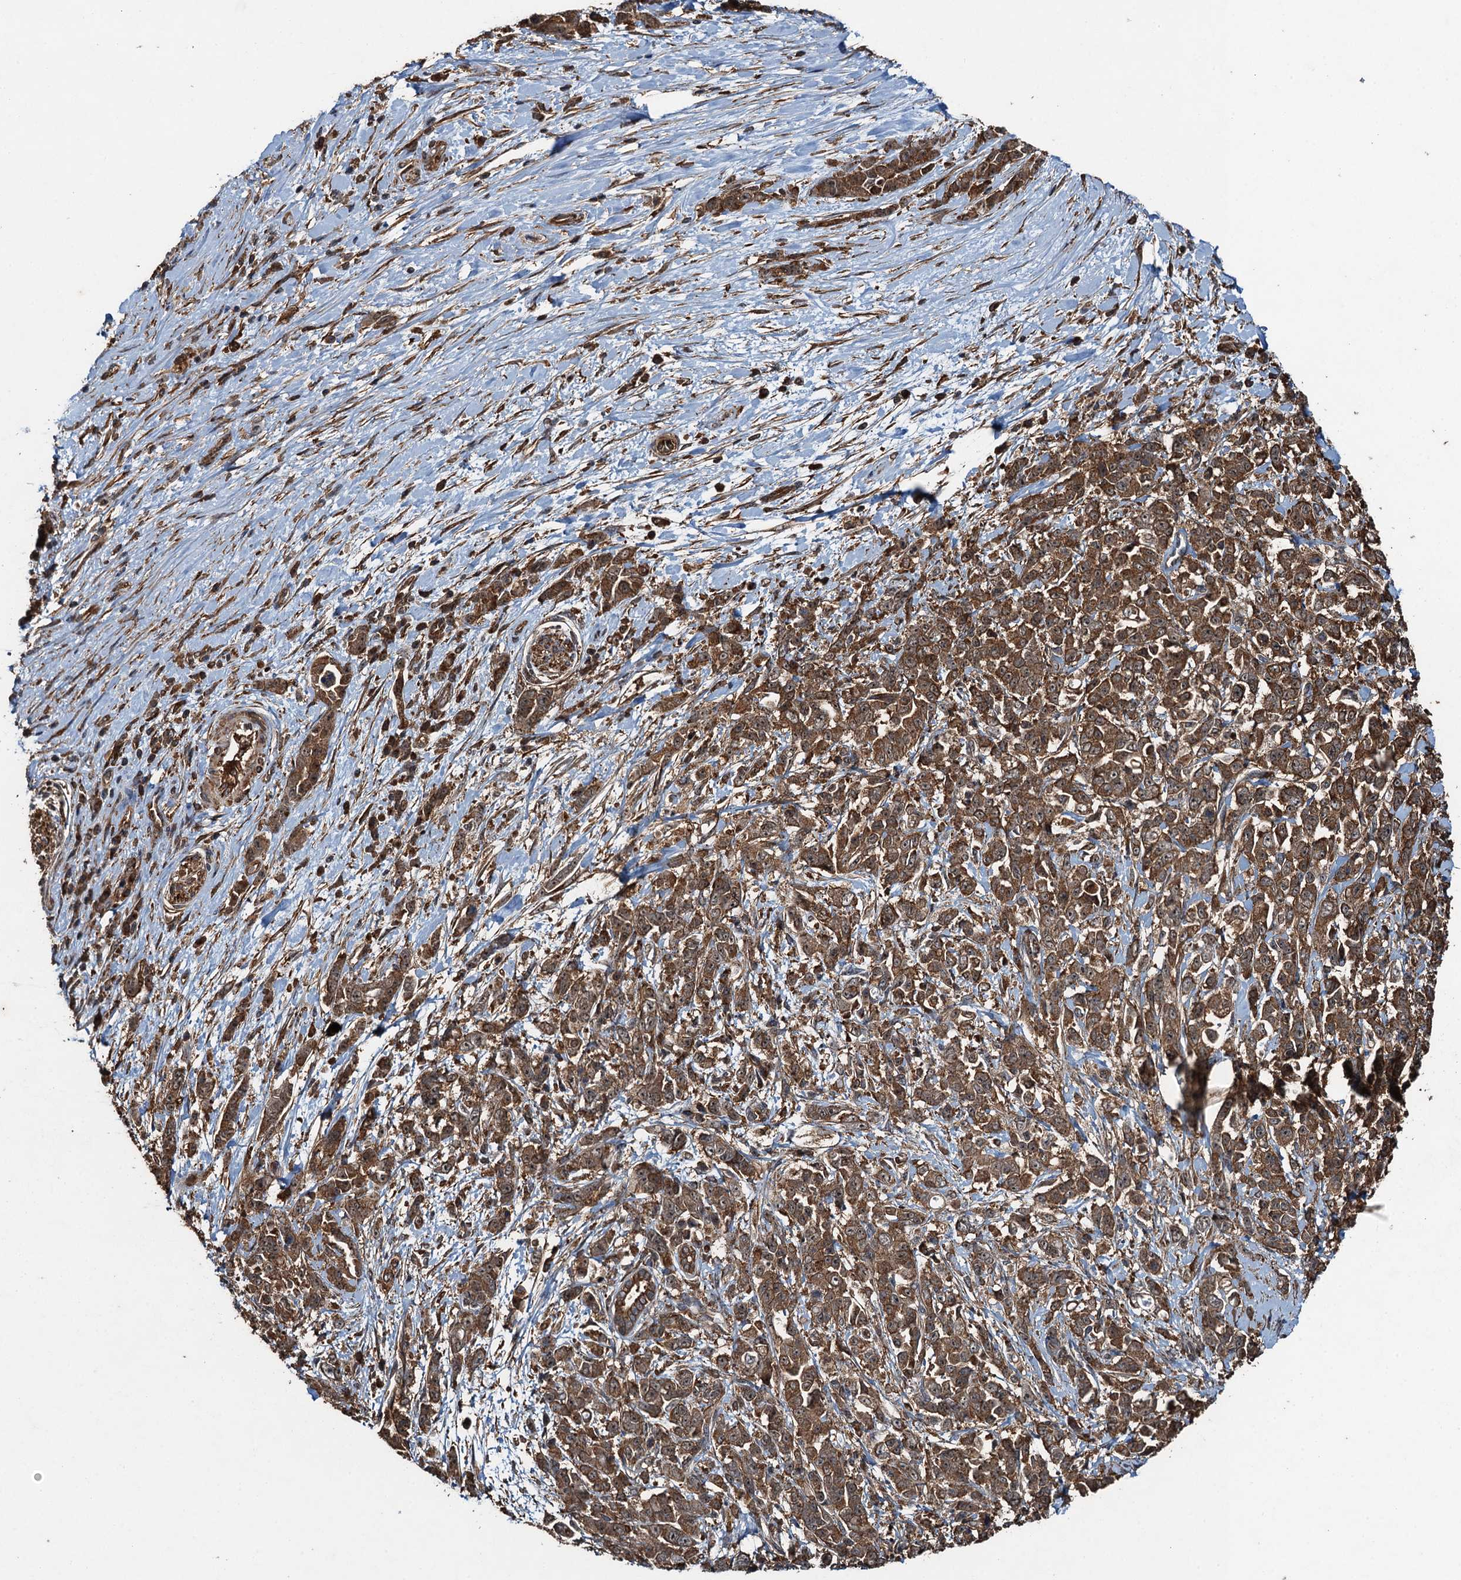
{"staining": {"intensity": "moderate", "quantity": ">75%", "location": "cytoplasmic/membranous"}, "tissue": "pancreatic cancer", "cell_type": "Tumor cells", "image_type": "cancer", "snomed": [{"axis": "morphology", "description": "Normal tissue, NOS"}, {"axis": "morphology", "description": "Adenocarcinoma, NOS"}, {"axis": "topography", "description": "Pancreas"}], "caption": "This photomicrograph displays immunohistochemistry (IHC) staining of human adenocarcinoma (pancreatic), with medium moderate cytoplasmic/membranous positivity in approximately >75% of tumor cells.", "gene": "WHAMM", "patient": {"sex": "female", "age": 64}}